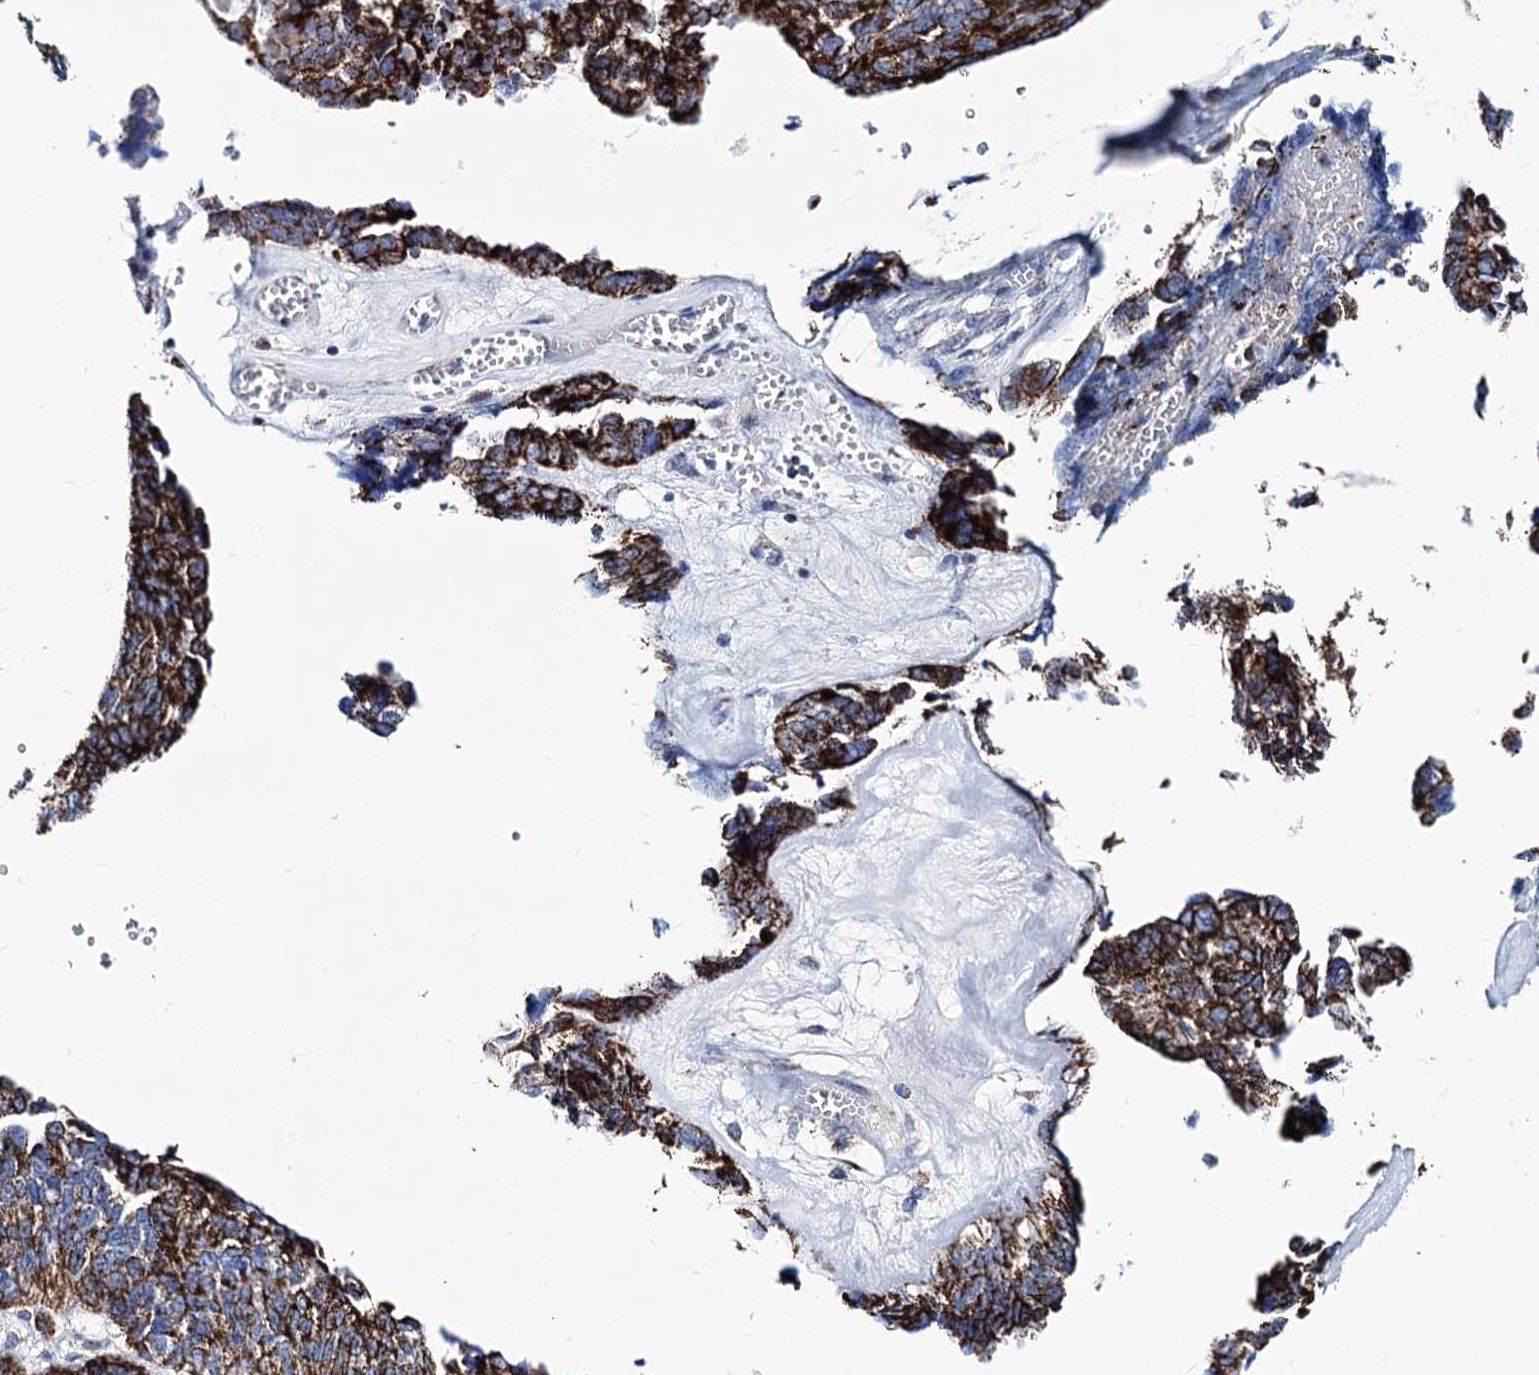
{"staining": {"intensity": "strong", "quantity": ">75%", "location": "cytoplasmic/membranous"}, "tissue": "ovarian cancer", "cell_type": "Tumor cells", "image_type": "cancer", "snomed": [{"axis": "morphology", "description": "Cystadenocarcinoma, serous, NOS"}, {"axis": "topography", "description": "Ovary"}], "caption": "IHC (DAB) staining of human serous cystadenocarcinoma (ovarian) shows strong cytoplasmic/membranous protein positivity in approximately >75% of tumor cells. The protein is shown in brown color, while the nuclei are stained blue.", "gene": "UBASH3B", "patient": {"sex": "female", "age": 79}}